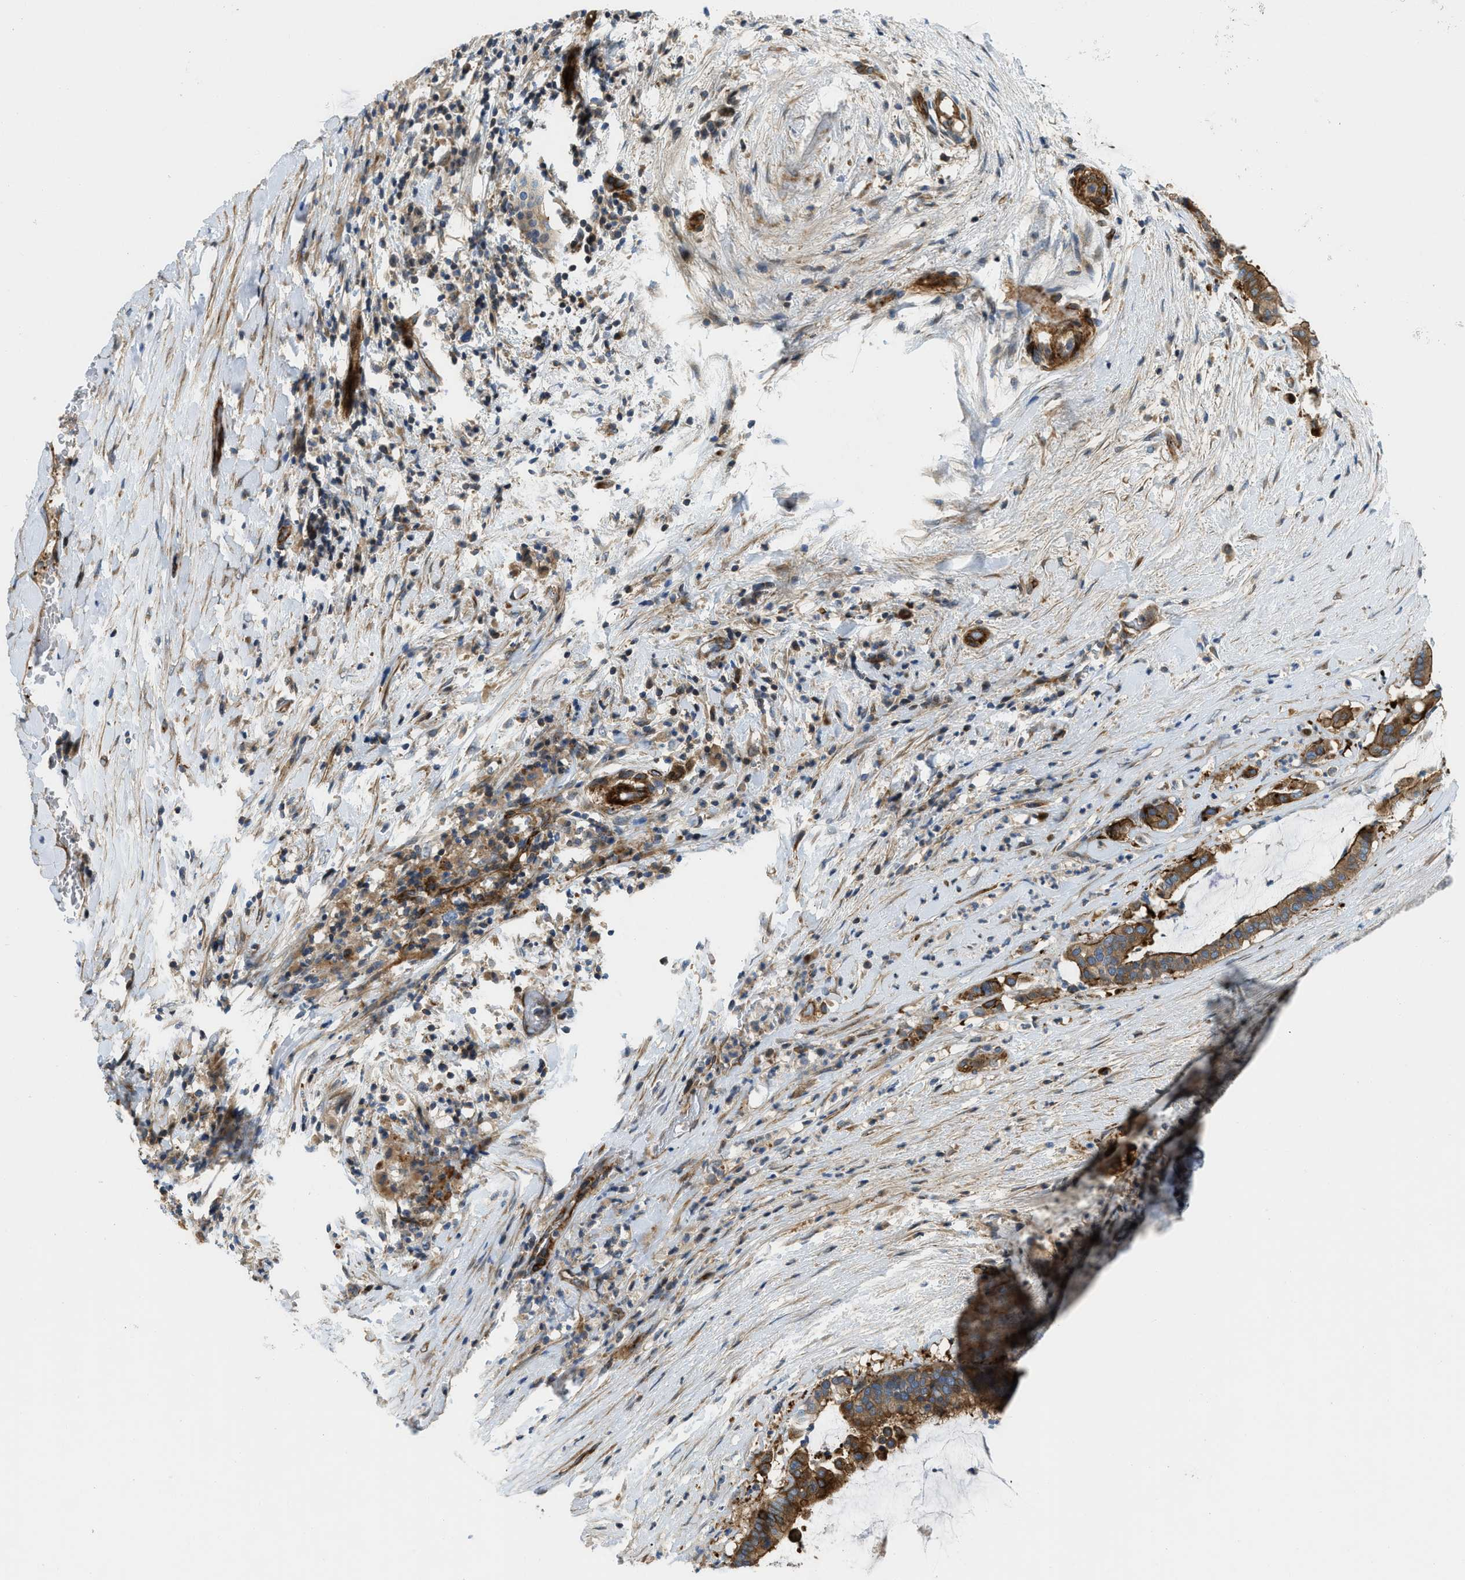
{"staining": {"intensity": "moderate", "quantity": ">75%", "location": "cytoplasmic/membranous"}, "tissue": "pancreatic cancer", "cell_type": "Tumor cells", "image_type": "cancer", "snomed": [{"axis": "morphology", "description": "Adenocarcinoma, NOS"}, {"axis": "topography", "description": "Pancreas"}], "caption": "An image of human adenocarcinoma (pancreatic) stained for a protein shows moderate cytoplasmic/membranous brown staining in tumor cells.", "gene": "NYNRIN", "patient": {"sex": "male", "age": 41}}